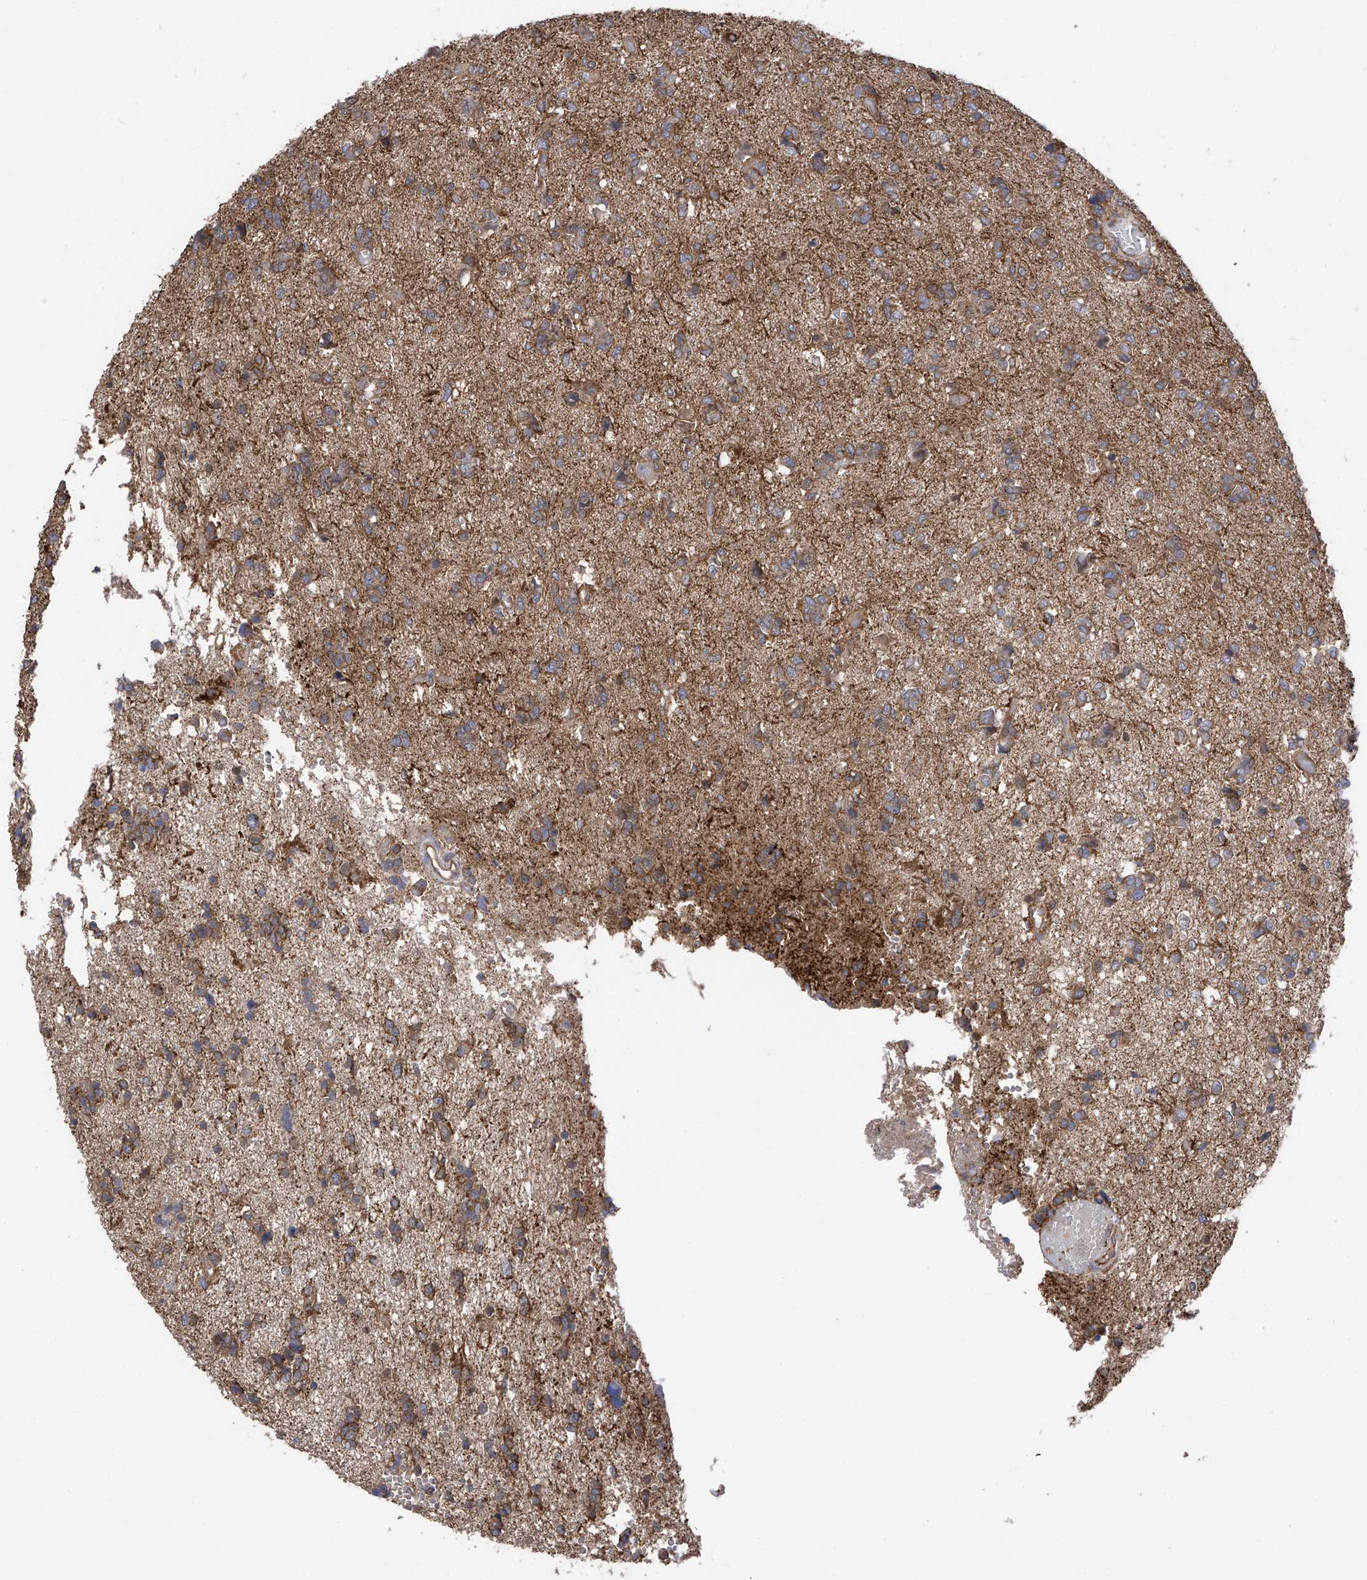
{"staining": {"intensity": "moderate", "quantity": ">75%", "location": "cytoplasmic/membranous"}, "tissue": "glioma", "cell_type": "Tumor cells", "image_type": "cancer", "snomed": [{"axis": "morphology", "description": "Glioma, malignant, High grade"}, {"axis": "topography", "description": "Brain"}], "caption": "Glioma was stained to show a protein in brown. There is medium levels of moderate cytoplasmic/membranous expression in approximately >75% of tumor cells. Using DAB (brown) and hematoxylin (blue) stains, captured at high magnification using brightfield microscopy.", "gene": "CHPF", "patient": {"sex": "female", "age": 59}}